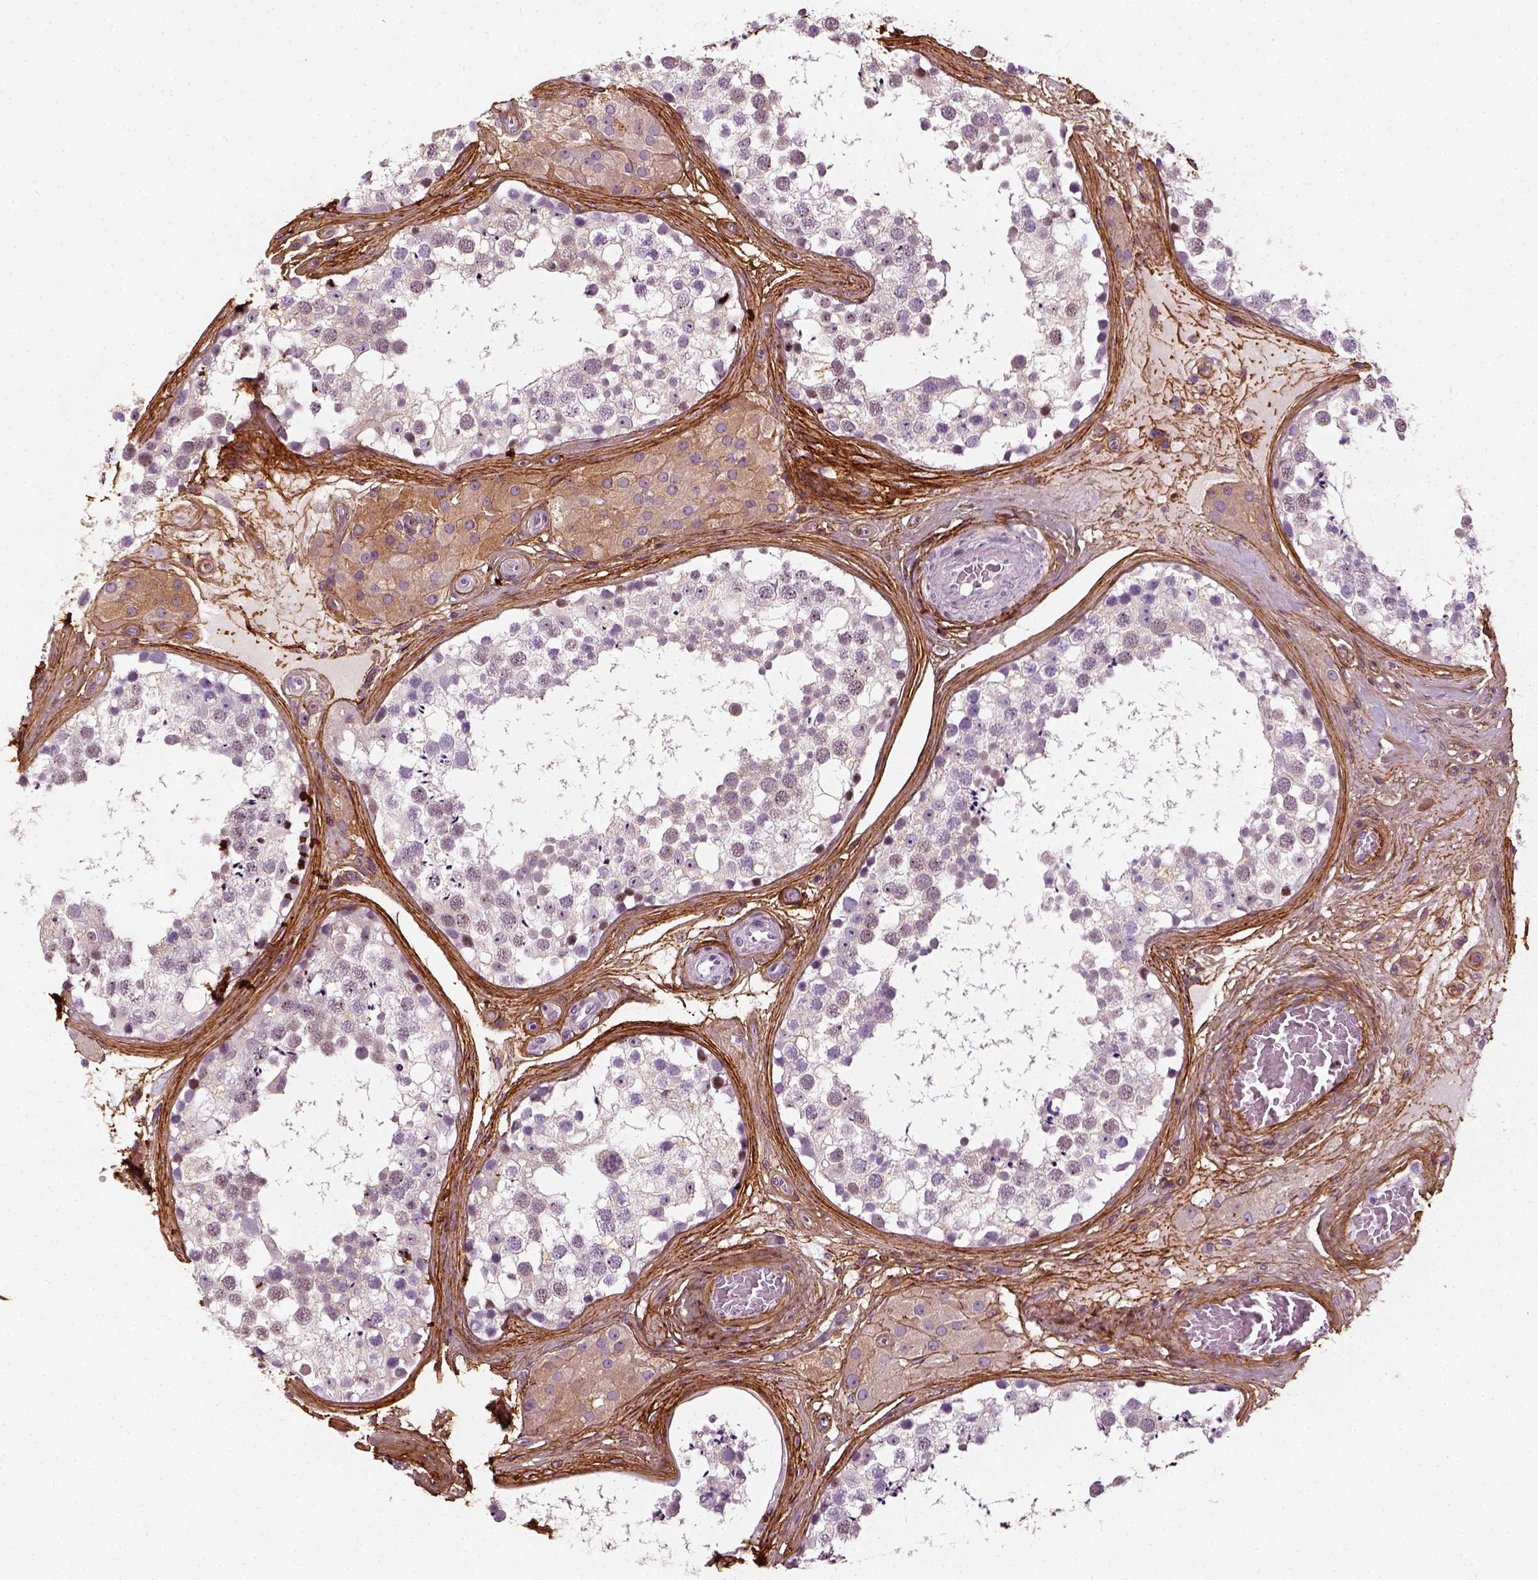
{"staining": {"intensity": "negative", "quantity": "none", "location": "none"}, "tissue": "testis", "cell_type": "Cells in seminiferous ducts", "image_type": "normal", "snomed": [{"axis": "morphology", "description": "Normal tissue, NOS"}, {"axis": "morphology", "description": "Seminoma, NOS"}, {"axis": "topography", "description": "Testis"}], "caption": "Immunohistochemistry histopathology image of unremarkable testis: testis stained with DAB exhibits no significant protein positivity in cells in seminiferous ducts.", "gene": "COL6A2", "patient": {"sex": "male", "age": 65}}